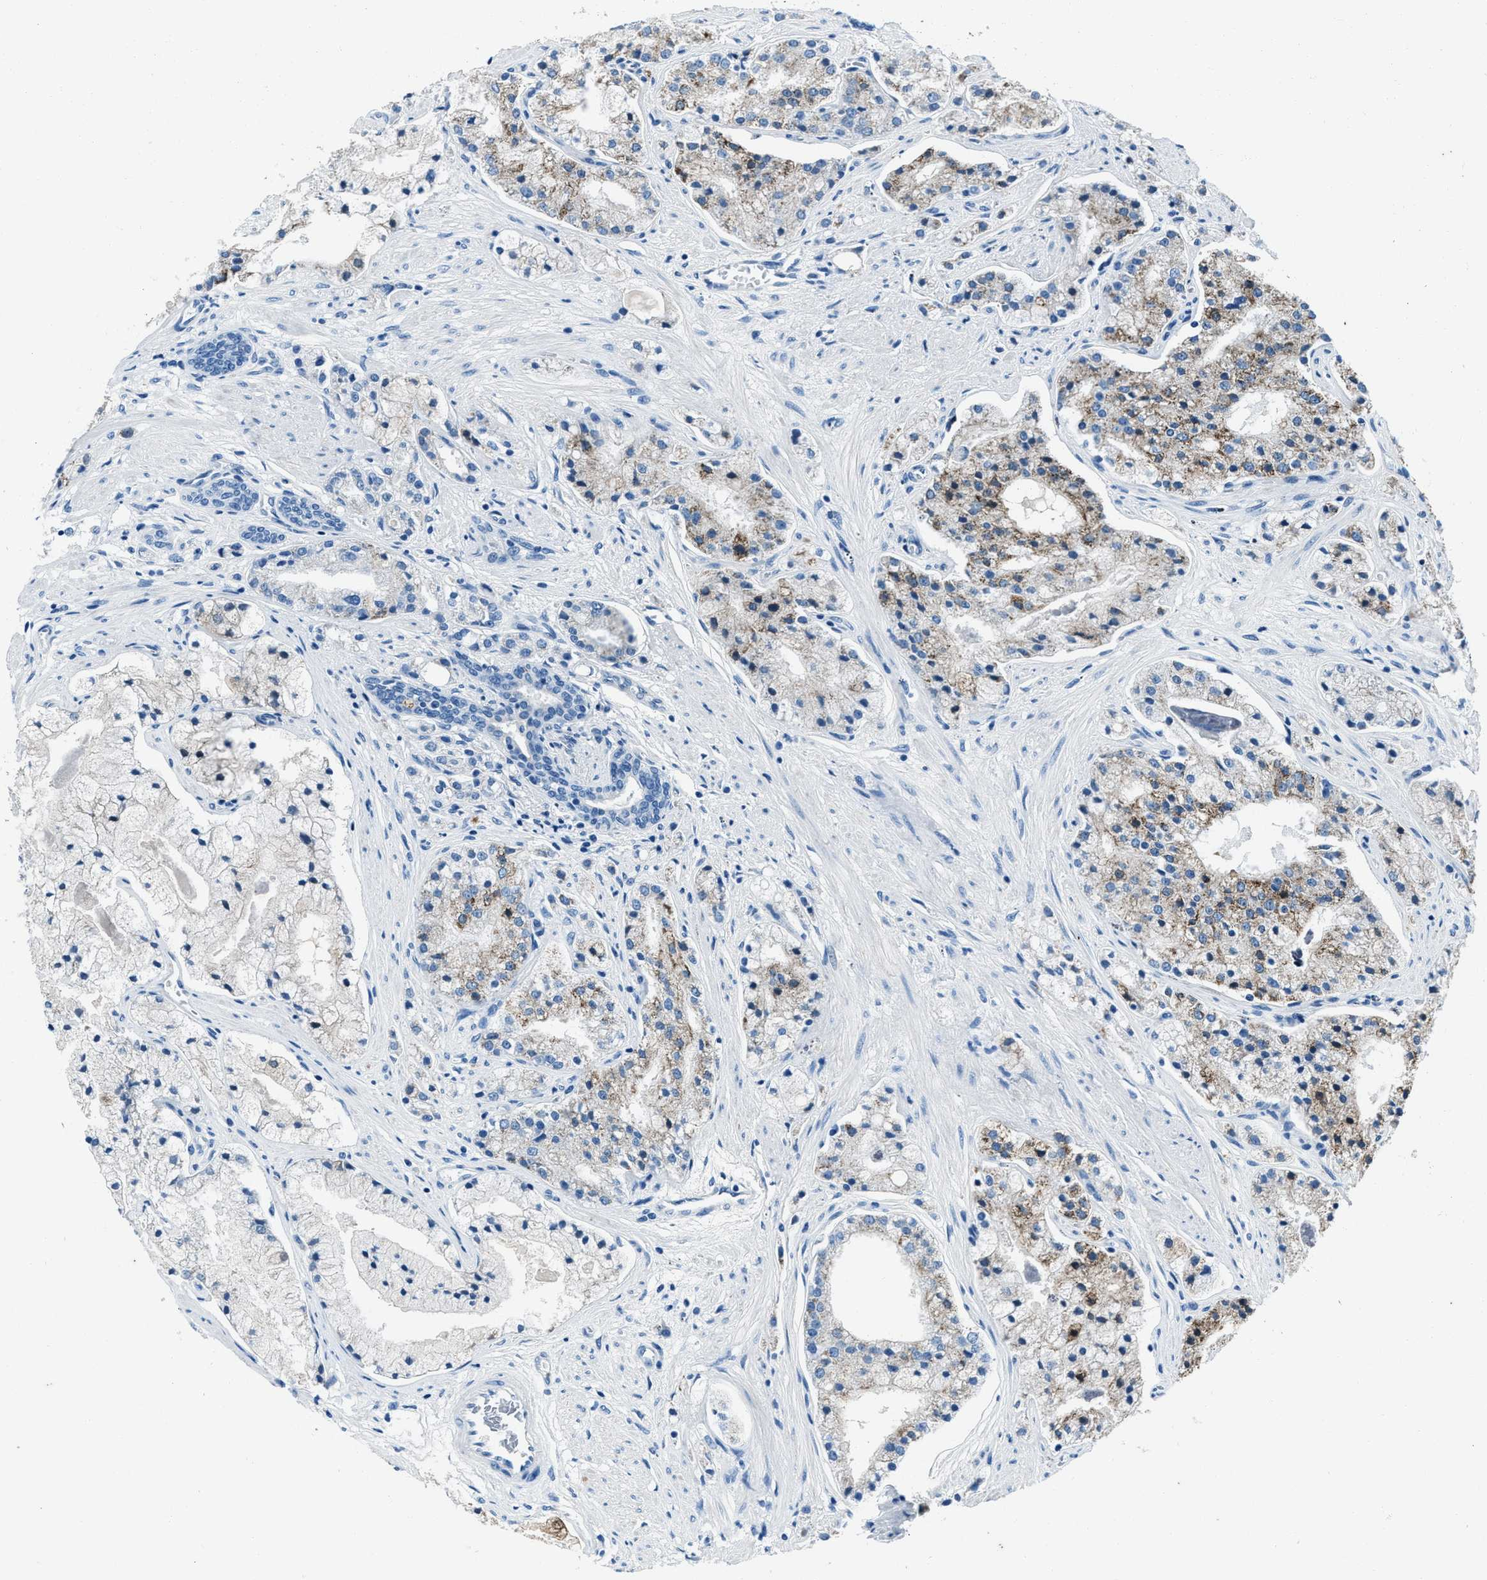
{"staining": {"intensity": "moderate", "quantity": "25%-75%", "location": "cytoplasmic/membranous"}, "tissue": "prostate cancer", "cell_type": "Tumor cells", "image_type": "cancer", "snomed": [{"axis": "morphology", "description": "Adenocarcinoma, High grade"}, {"axis": "topography", "description": "Prostate"}], "caption": "This image demonstrates prostate cancer stained with immunohistochemistry to label a protein in brown. The cytoplasmic/membranous of tumor cells show moderate positivity for the protein. Nuclei are counter-stained blue.", "gene": "AMACR", "patient": {"sex": "male", "age": 50}}